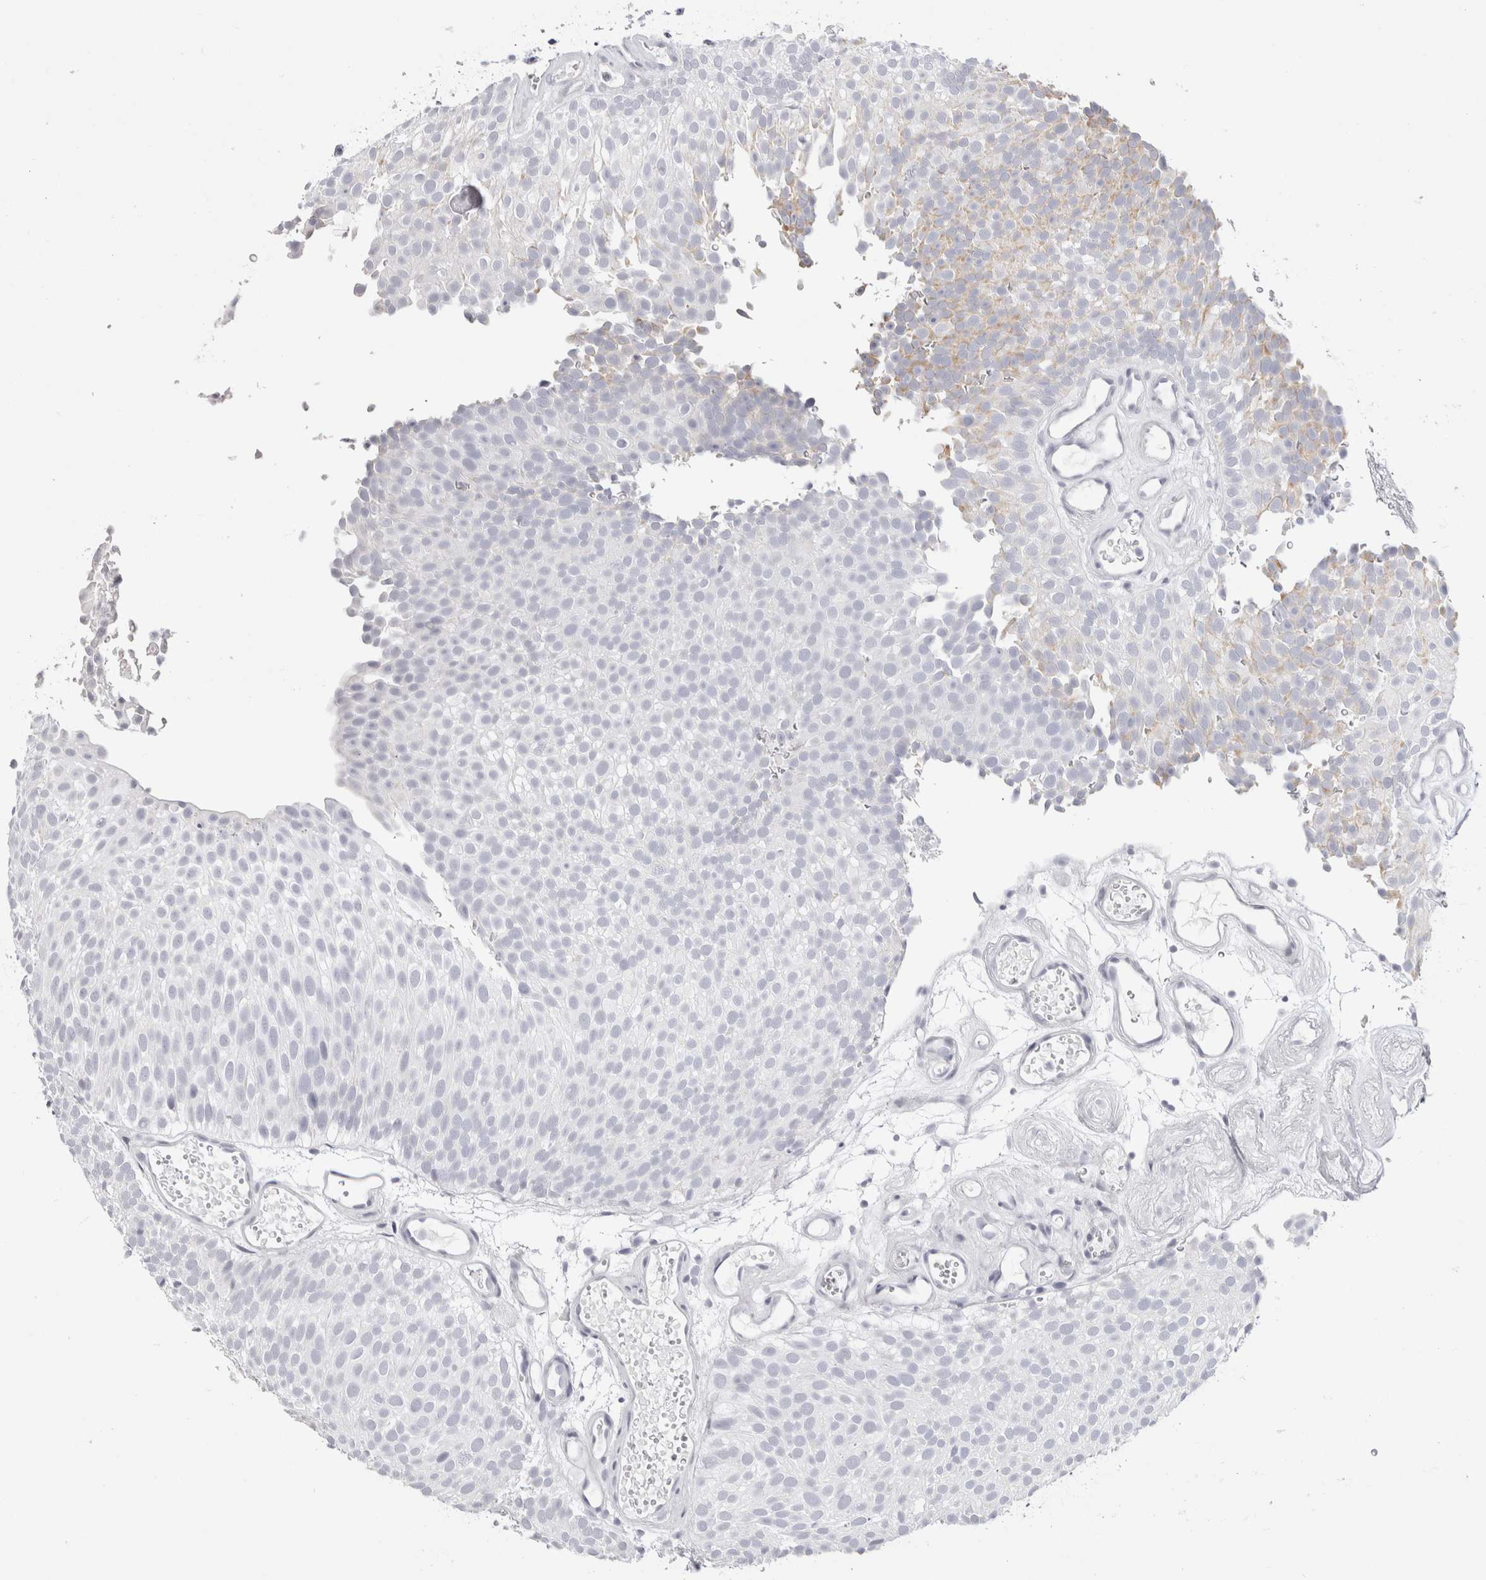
{"staining": {"intensity": "negative", "quantity": "none", "location": "none"}, "tissue": "urothelial cancer", "cell_type": "Tumor cells", "image_type": "cancer", "snomed": [{"axis": "morphology", "description": "Urothelial carcinoma, Low grade"}, {"axis": "topography", "description": "Urinary bladder"}], "caption": "A histopathology image of human urothelial carcinoma (low-grade) is negative for staining in tumor cells.", "gene": "GARIN1A", "patient": {"sex": "male", "age": 78}}